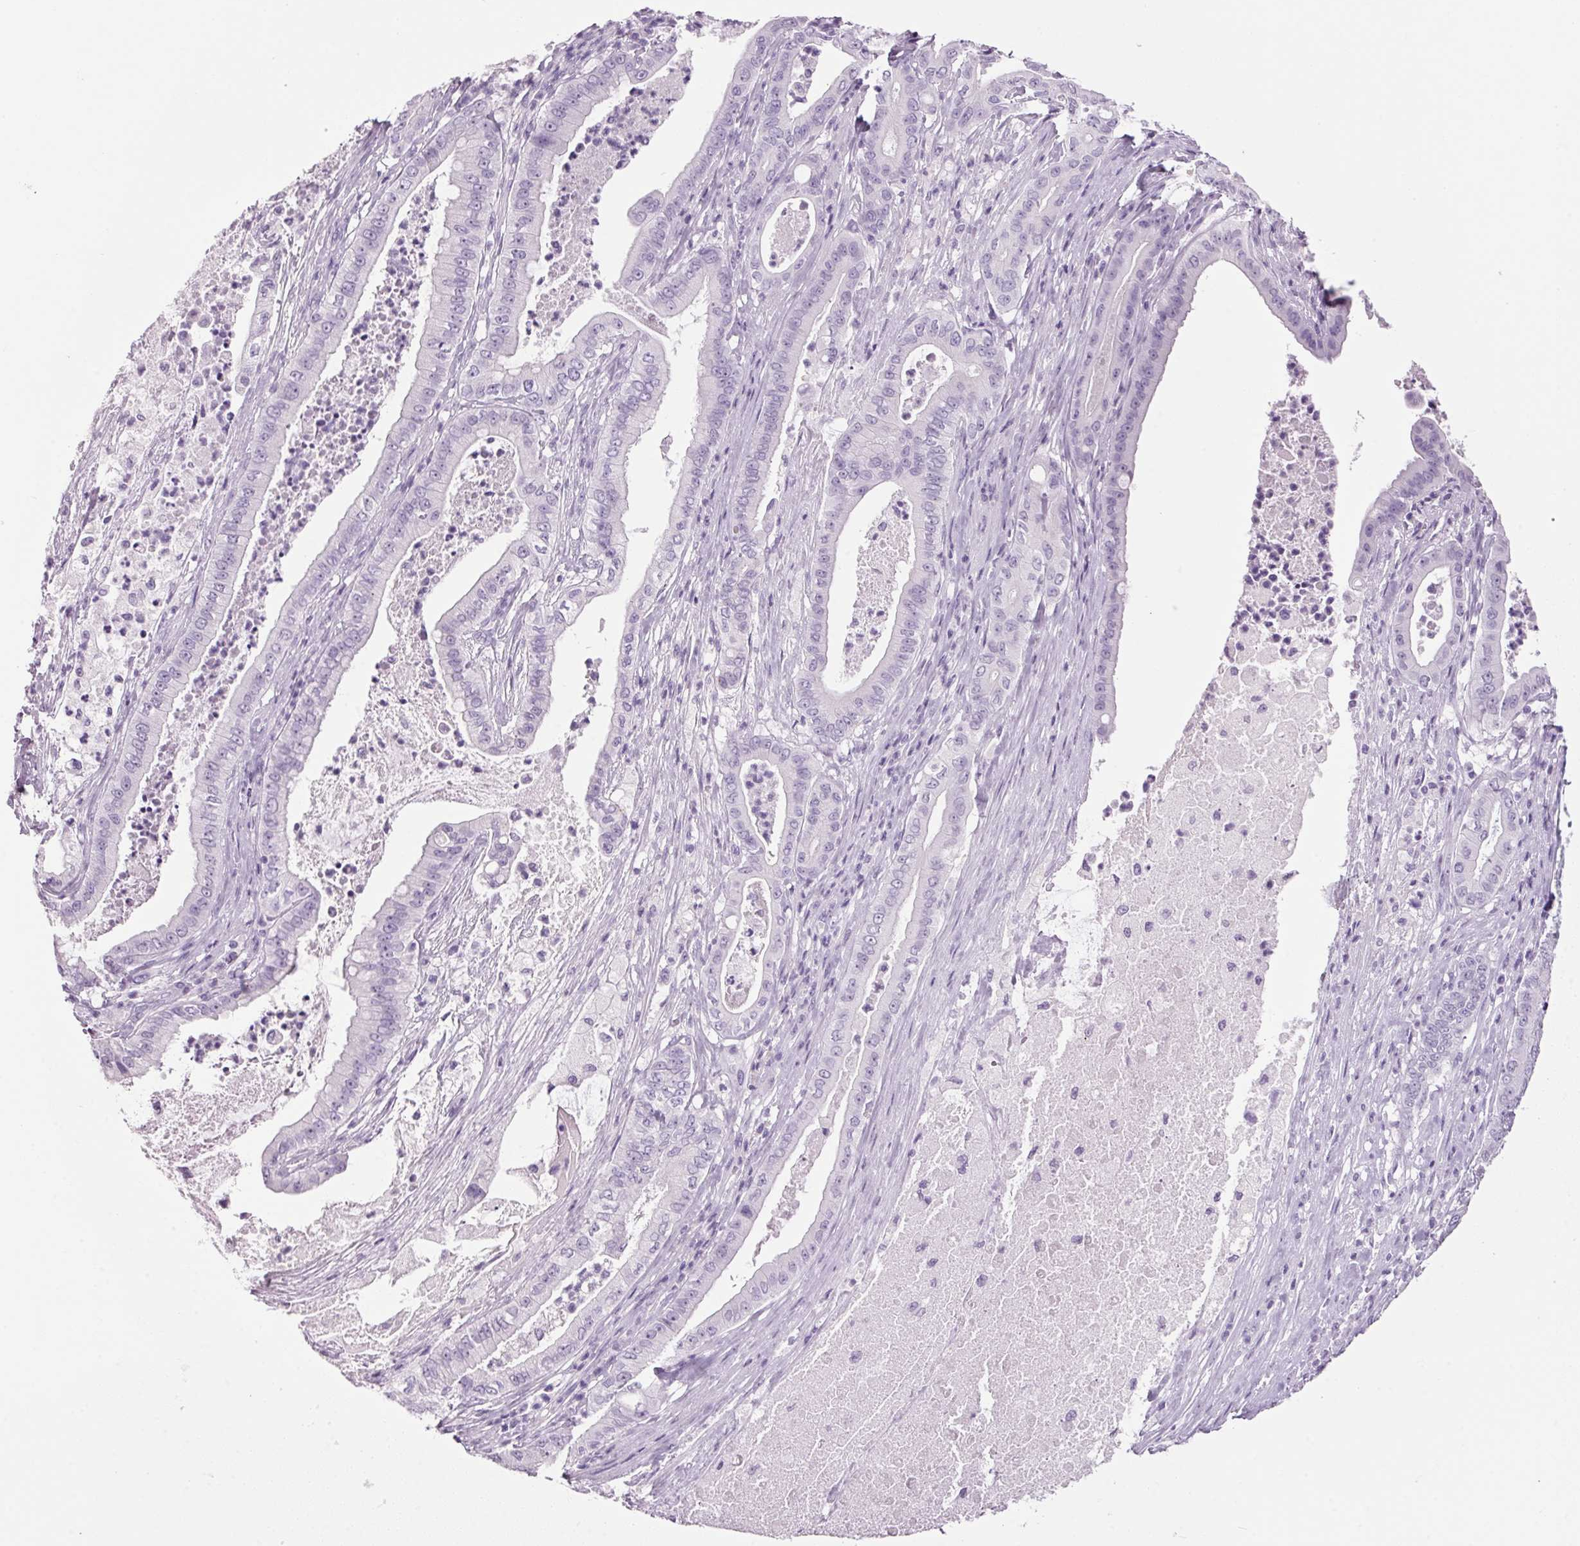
{"staining": {"intensity": "negative", "quantity": "none", "location": "none"}, "tissue": "pancreatic cancer", "cell_type": "Tumor cells", "image_type": "cancer", "snomed": [{"axis": "morphology", "description": "Adenocarcinoma, NOS"}, {"axis": "topography", "description": "Pancreas"}], "caption": "Tumor cells show no significant protein staining in pancreatic cancer (adenocarcinoma).", "gene": "PPP1R1A", "patient": {"sex": "male", "age": 71}}